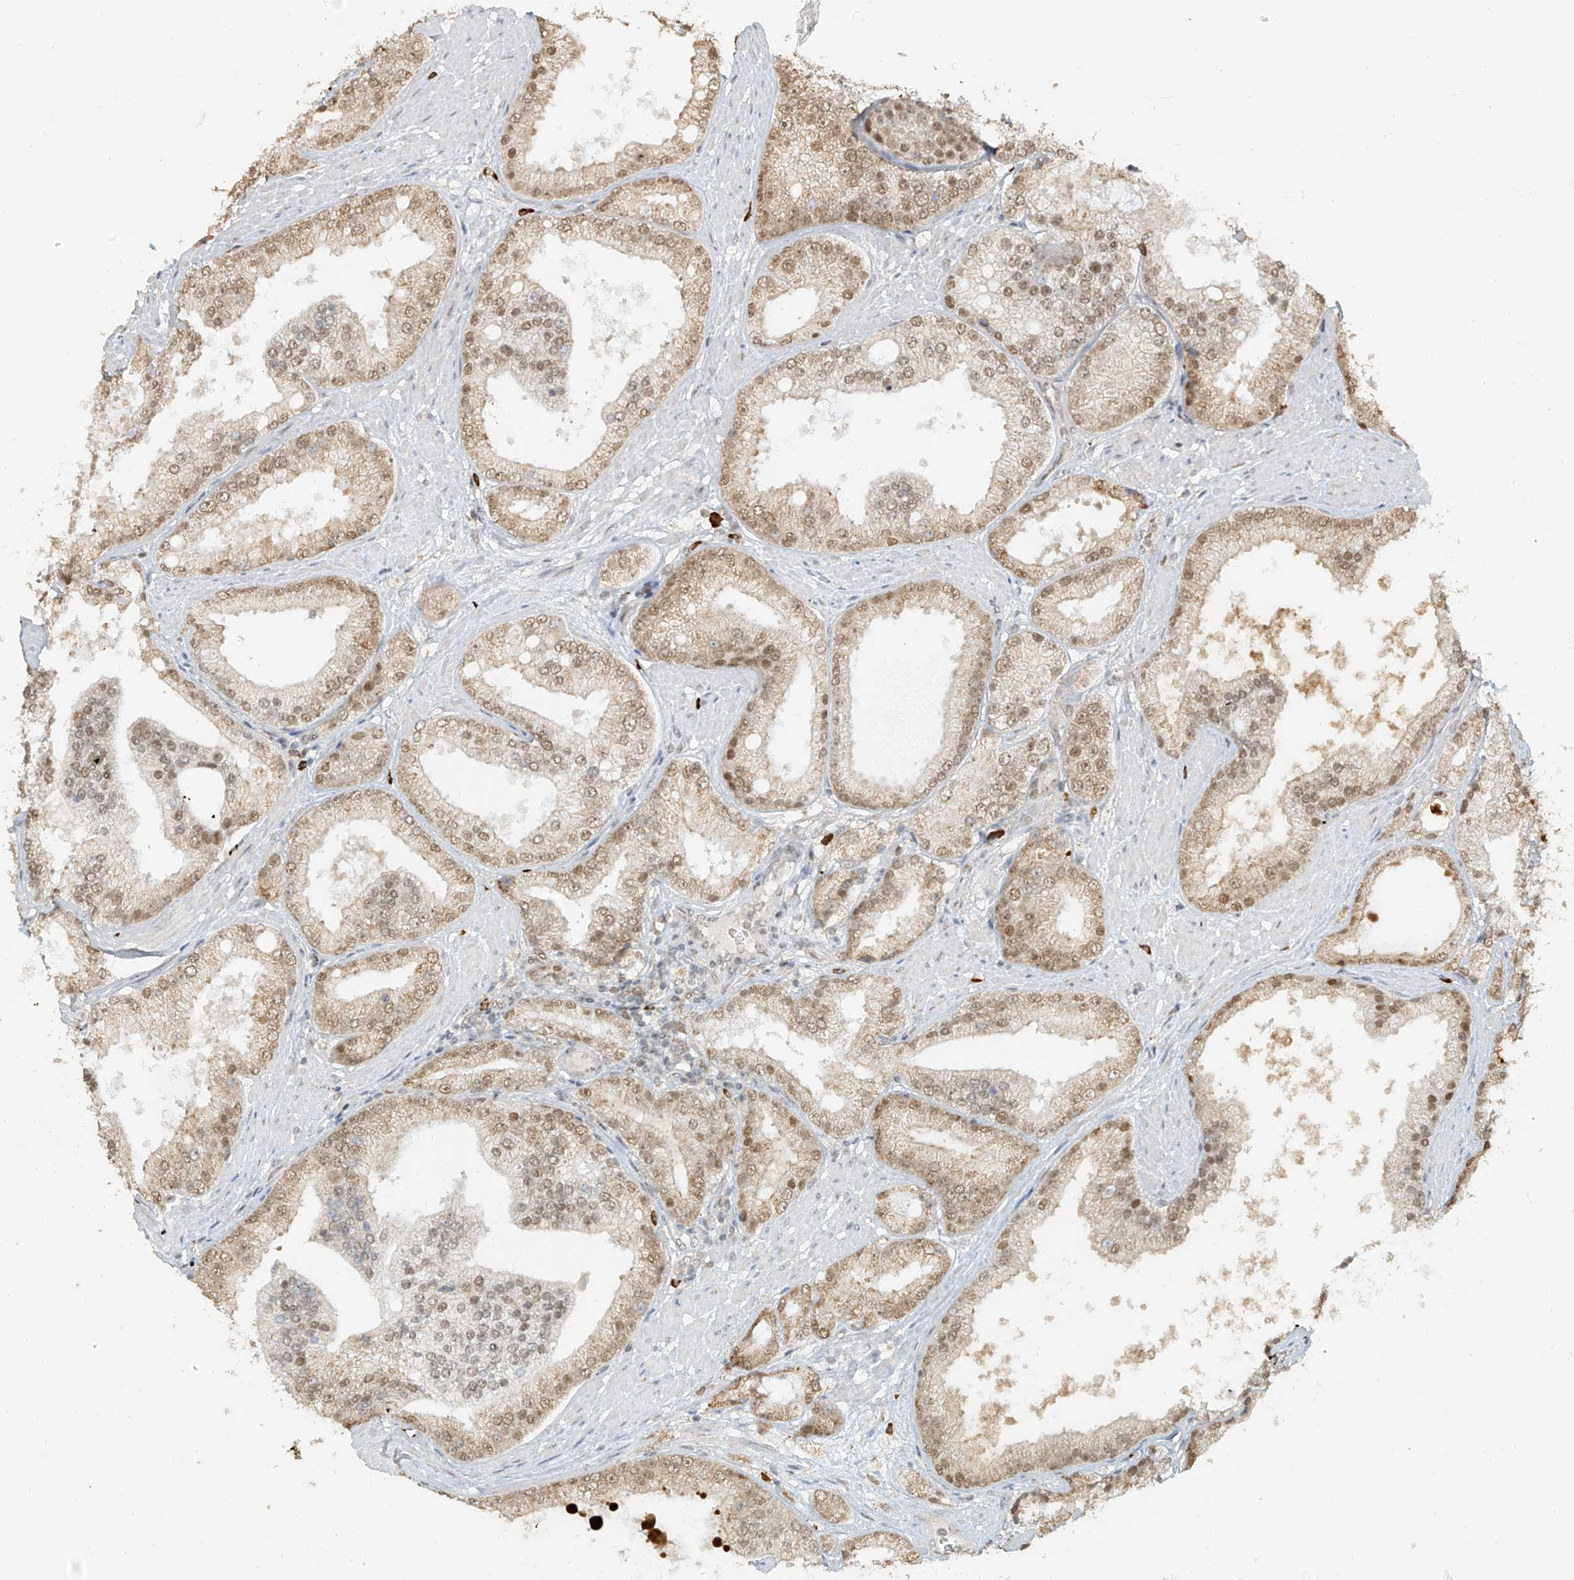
{"staining": {"intensity": "moderate", "quantity": ">75%", "location": "nuclear"}, "tissue": "prostate cancer", "cell_type": "Tumor cells", "image_type": "cancer", "snomed": [{"axis": "morphology", "description": "Adenocarcinoma, Low grade"}, {"axis": "topography", "description": "Prostate"}], "caption": "Immunohistochemical staining of adenocarcinoma (low-grade) (prostate) reveals medium levels of moderate nuclear positivity in approximately >75% of tumor cells.", "gene": "ZMYM2", "patient": {"sex": "male", "age": 67}}